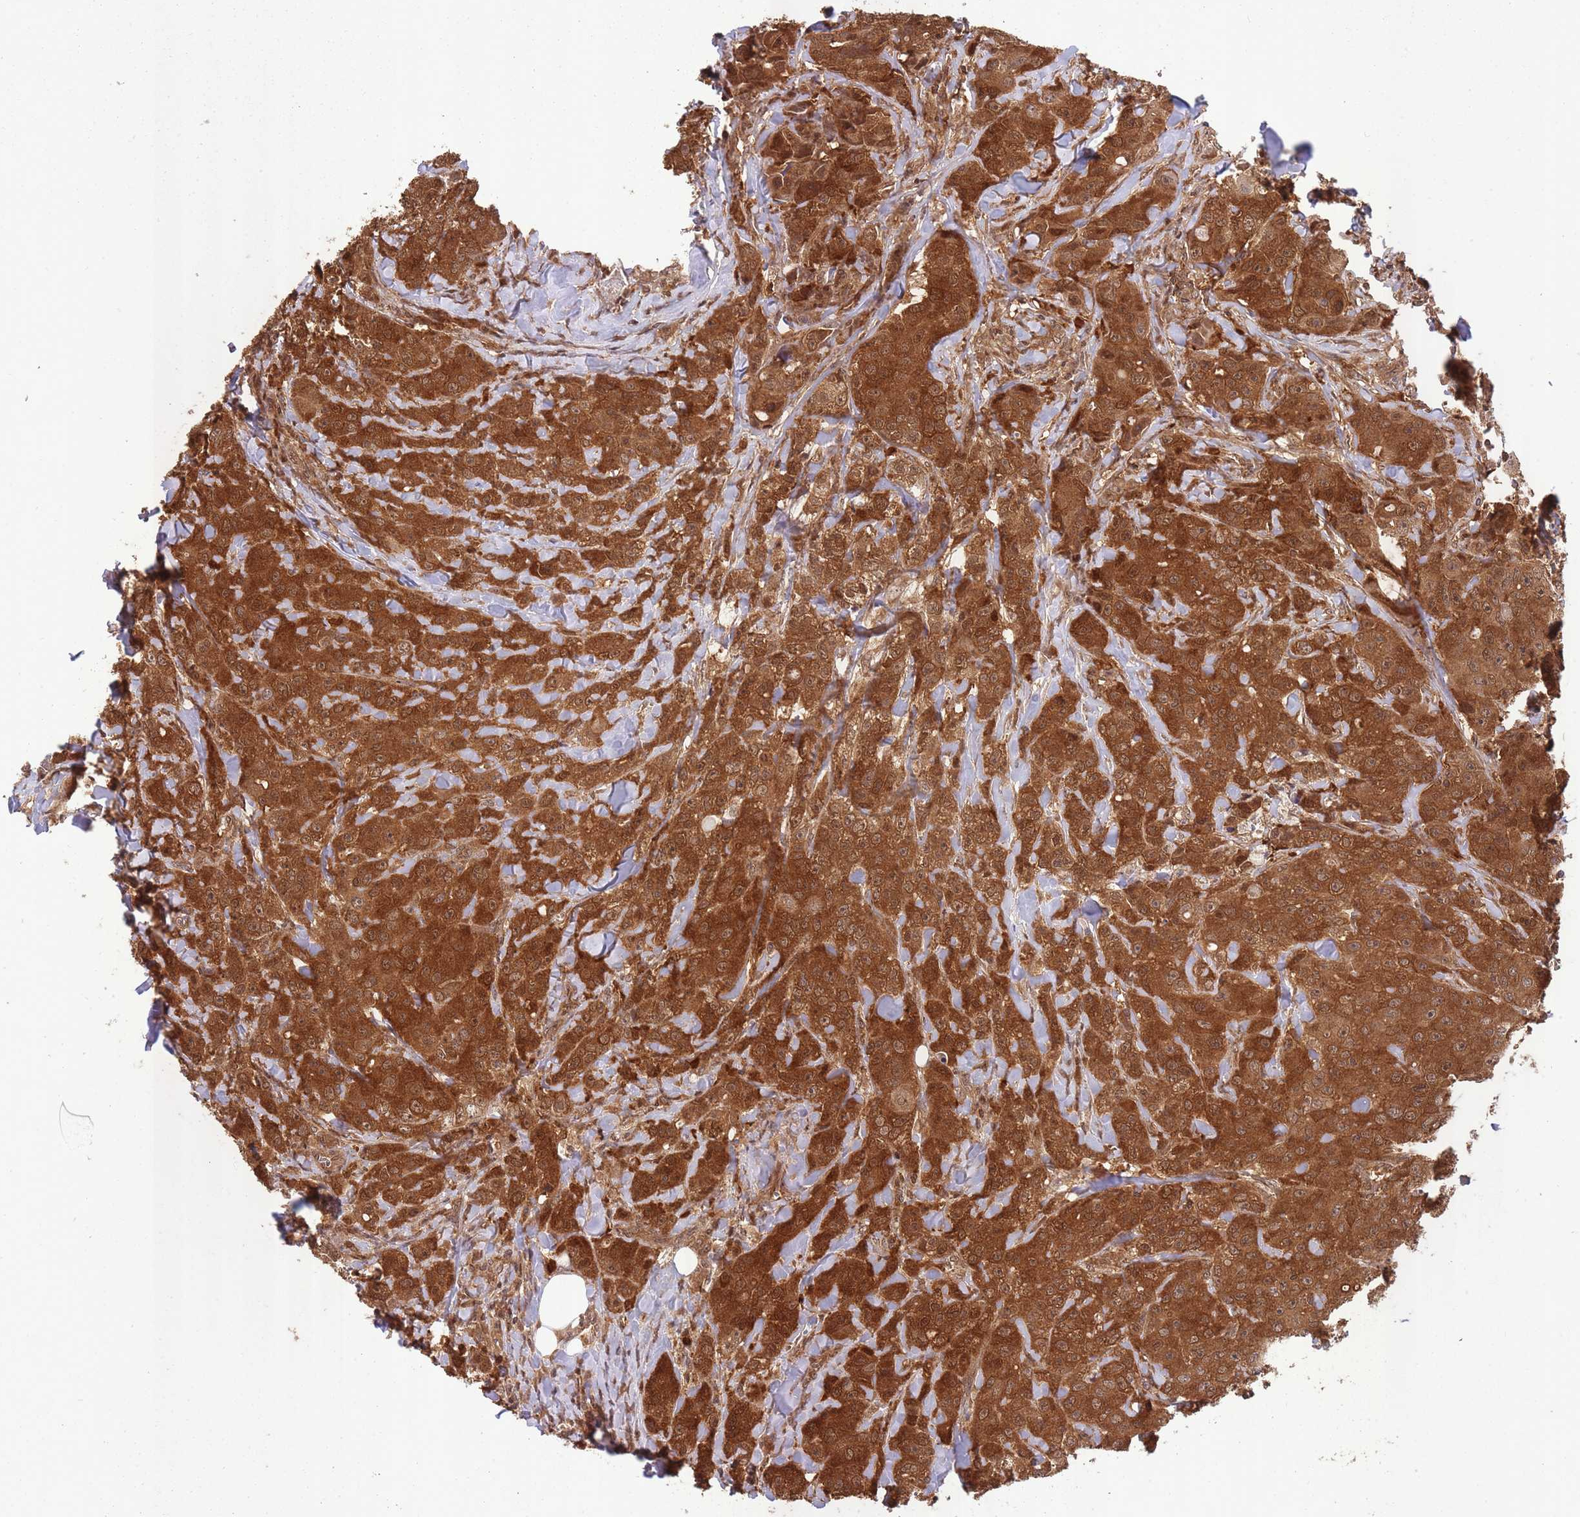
{"staining": {"intensity": "strong", "quantity": ">75%", "location": "cytoplasmic/membranous,nuclear"}, "tissue": "breast cancer", "cell_type": "Tumor cells", "image_type": "cancer", "snomed": [{"axis": "morphology", "description": "Duct carcinoma"}, {"axis": "topography", "description": "Breast"}], "caption": "Human breast intraductal carcinoma stained with a brown dye exhibits strong cytoplasmic/membranous and nuclear positive expression in about >75% of tumor cells.", "gene": "PPP6R3", "patient": {"sex": "female", "age": 43}}